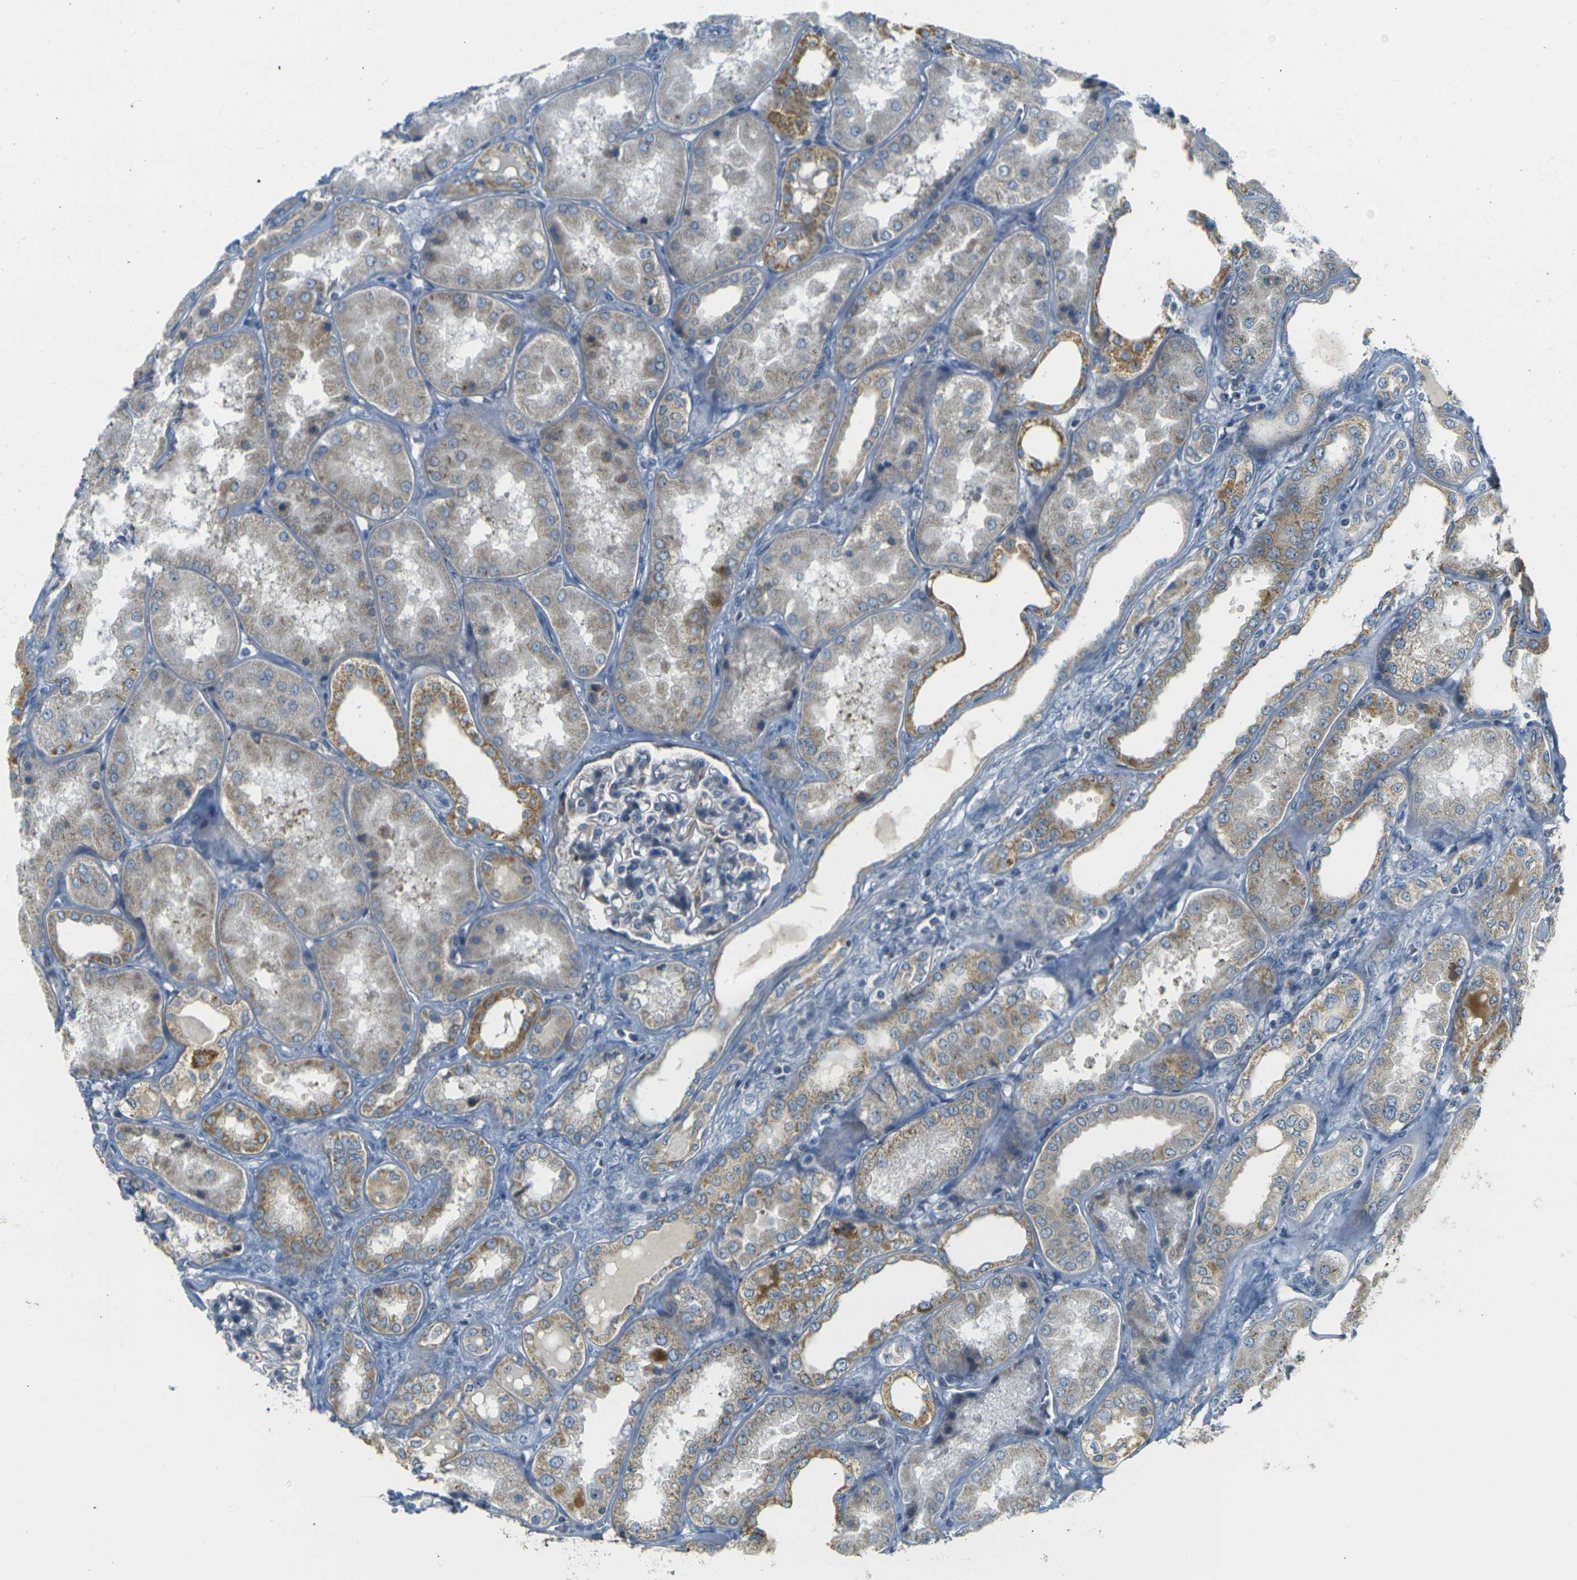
{"staining": {"intensity": "weak", "quantity": "<25%", "location": "cytoplasmic/membranous"}, "tissue": "kidney", "cell_type": "Cells in glomeruli", "image_type": "normal", "snomed": [{"axis": "morphology", "description": "Normal tissue, NOS"}, {"axis": "topography", "description": "Kidney"}], "caption": "The micrograph demonstrates no significant expression in cells in glomeruli of kidney.", "gene": "PARD6B", "patient": {"sex": "female", "age": 56}}